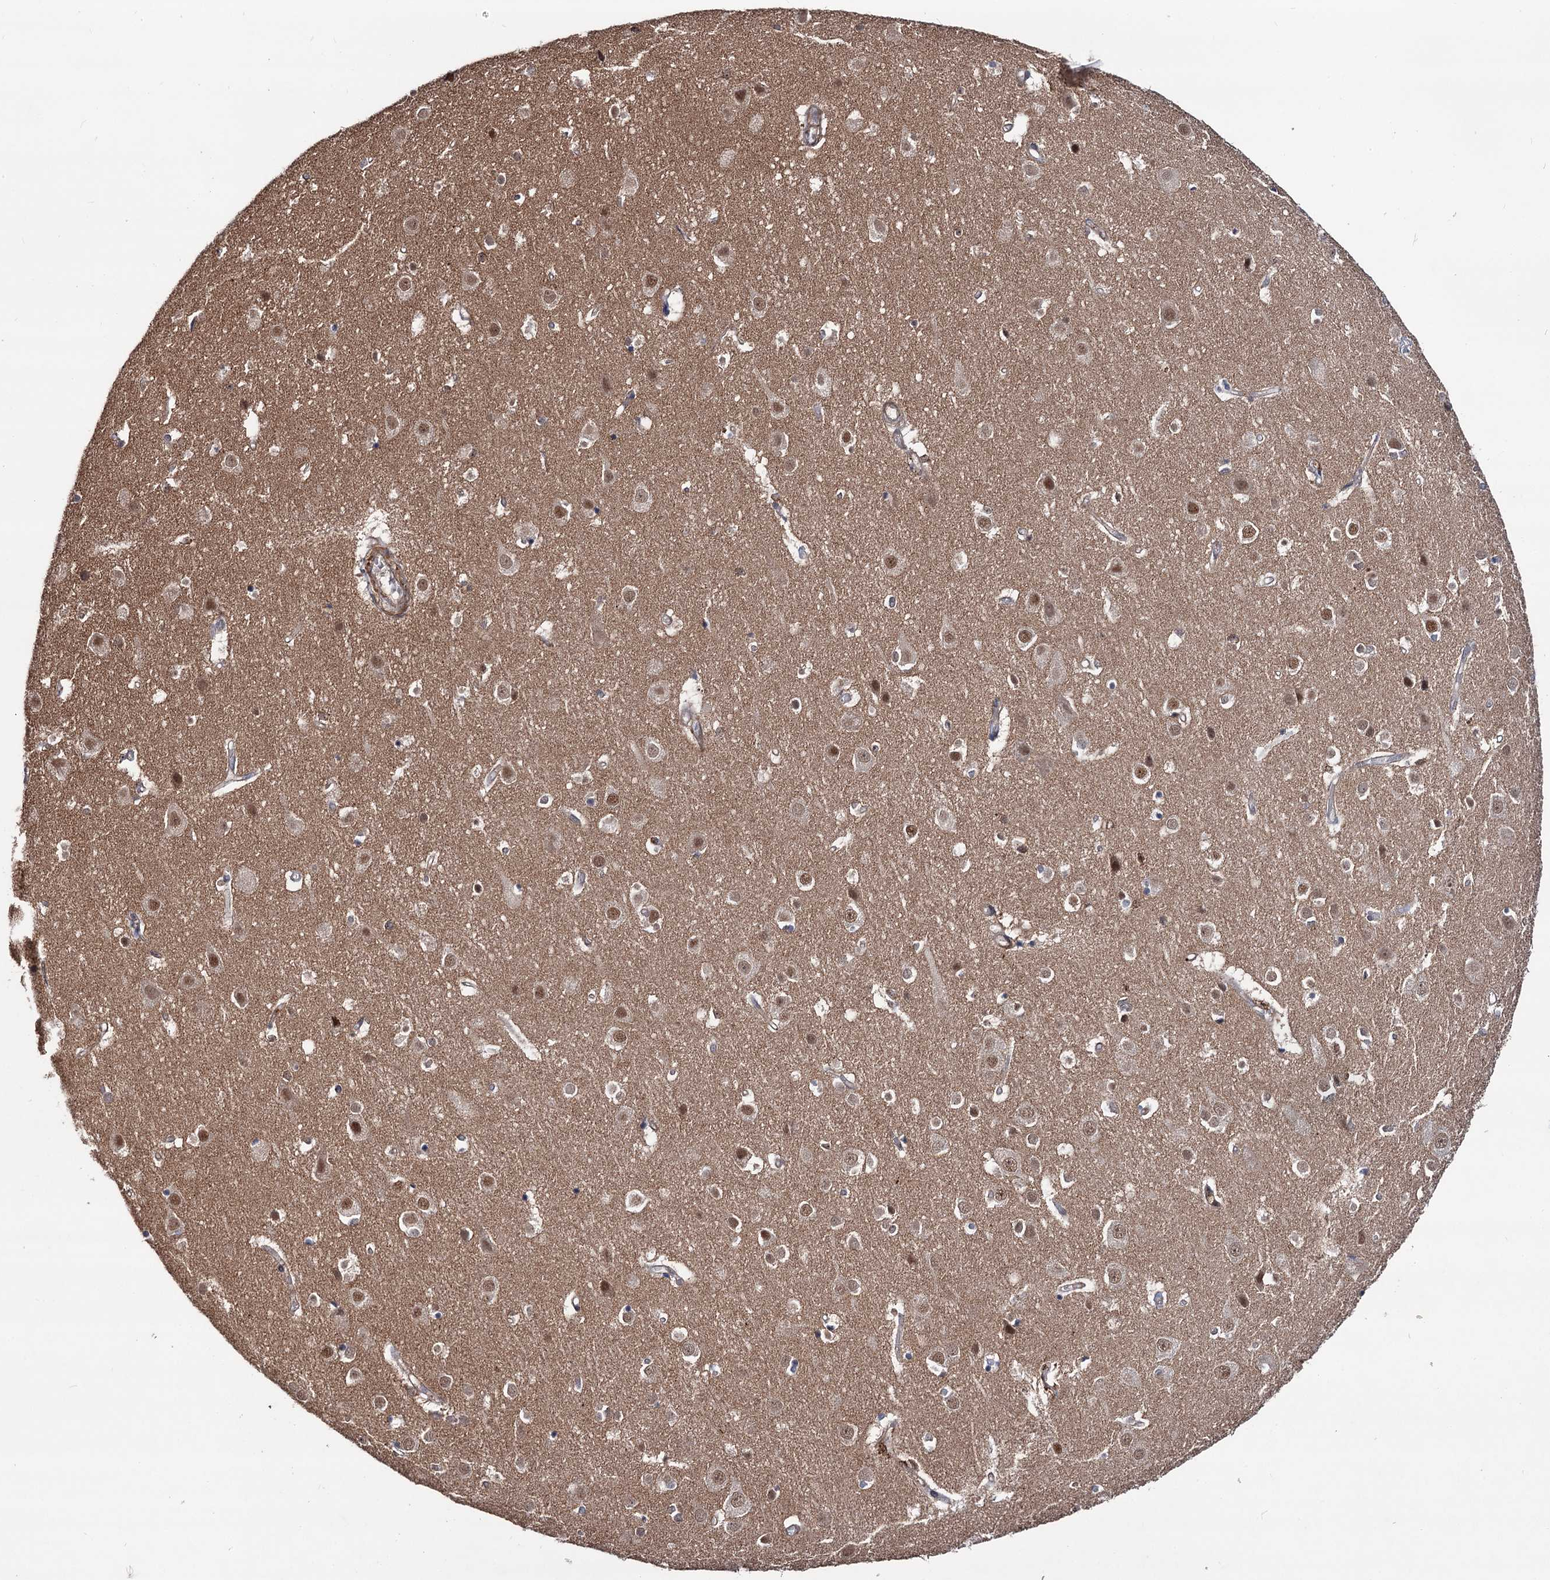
{"staining": {"intensity": "negative", "quantity": "none", "location": "none"}, "tissue": "cerebral cortex", "cell_type": "Endothelial cells", "image_type": "normal", "snomed": [{"axis": "morphology", "description": "Normal tissue, NOS"}, {"axis": "topography", "description": "Cerebral cortex"}], "caption": "Immunohistochemistry (IHC) histopathology image of unremarkable cerebral cortex stained for a protein (brown), which reveals no staining in endothelial cells. (Brightfield microscopy of DAB IHC at high magnification).", "gene": "GRIP1", "patient": {"sex": "male", "age": 54}}